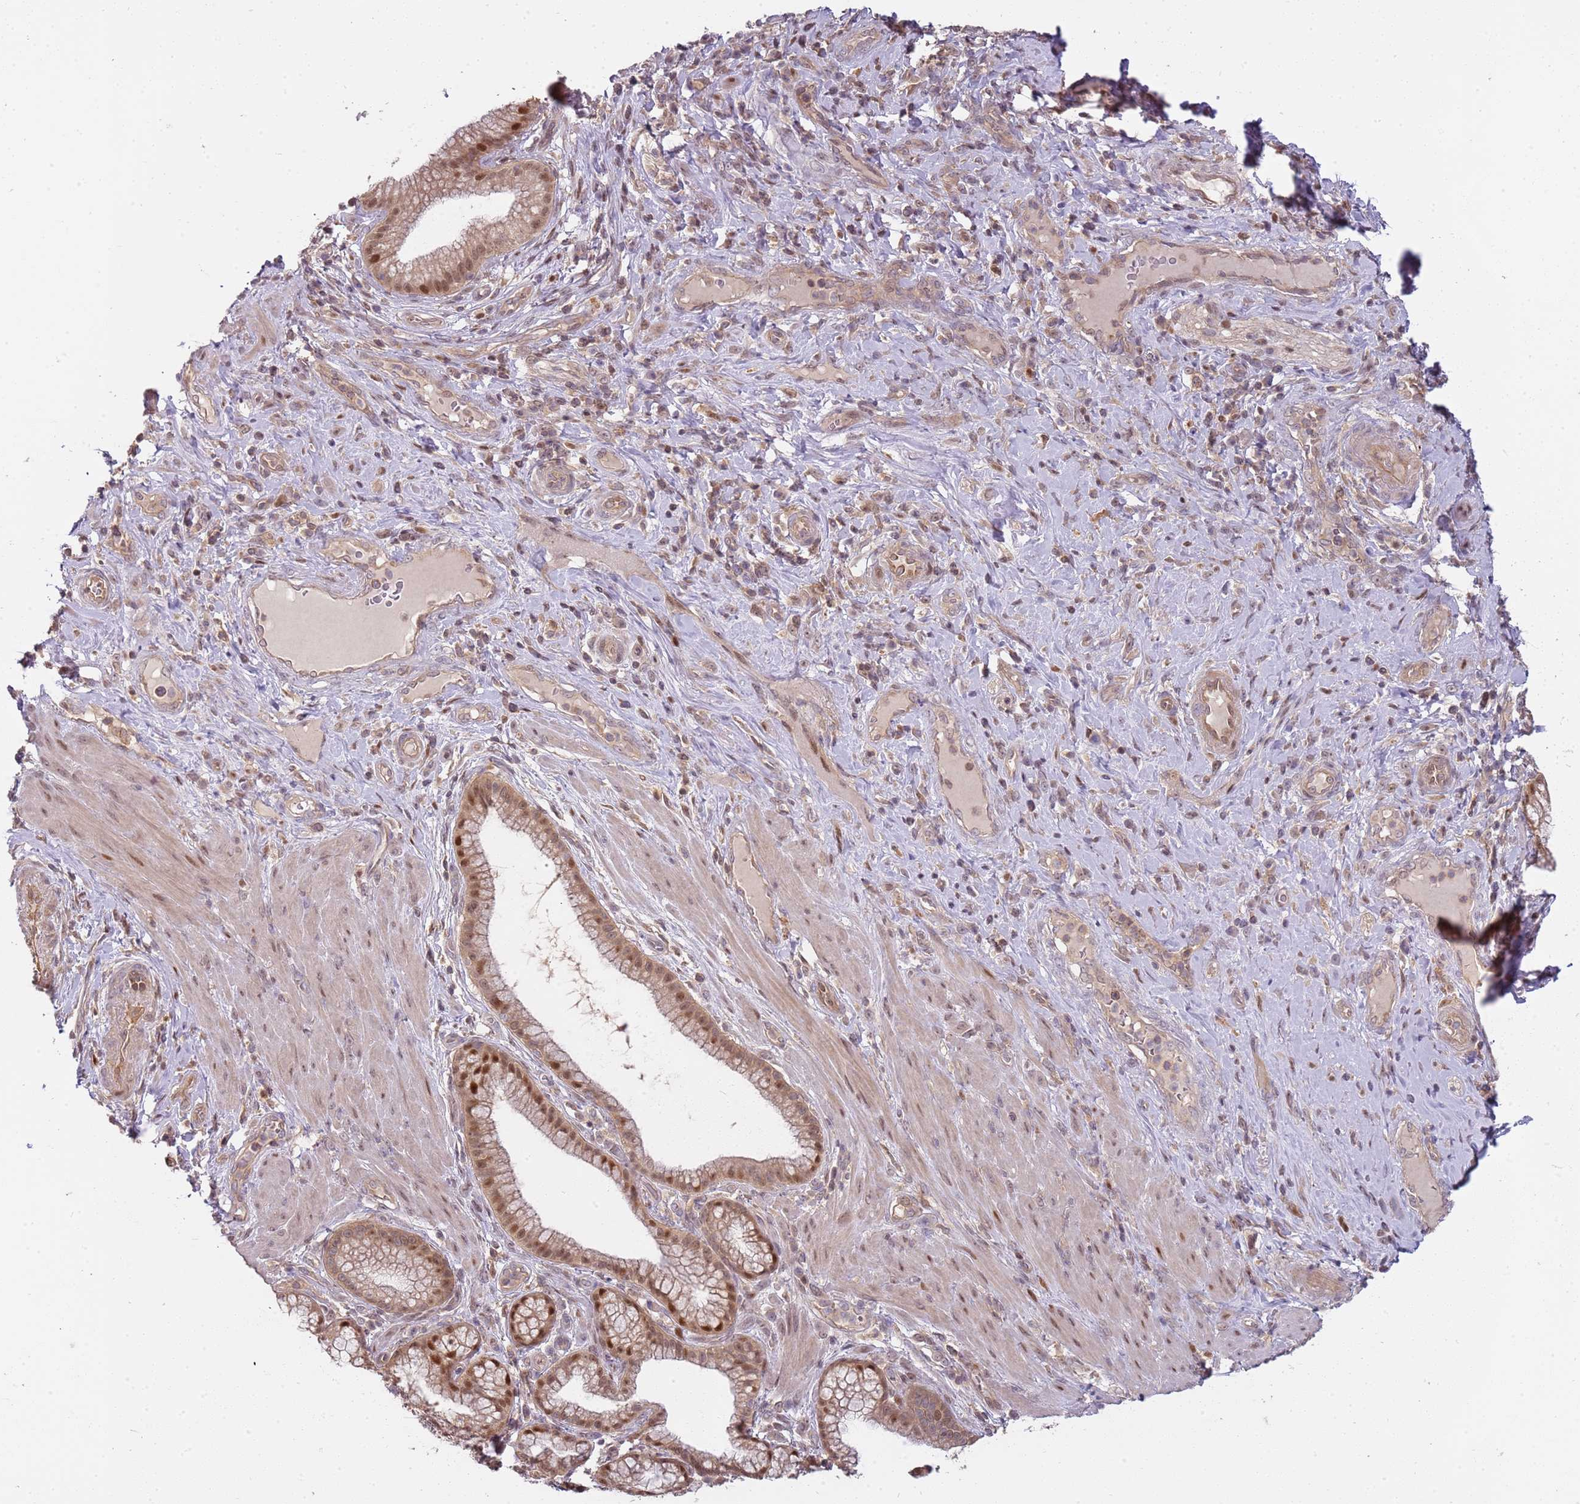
{"staining": {"intensity": "moderate", "quantity": ">75%", "location": "nuclear"}, "tissue": "pancreatic cancer", "cell_type": "Tumor cells", "image_type": "cancer", "snomed": [{"axis": "morphology", "description": "Adenocarcinoma, NOS"}, {"axis": "topography", "description": "Pancreas"}], "caption": "Moderate nuclear staining is present in approximately >75% of tumor cells in pancreatic adenocarcinoma.", "gene": "GSTO2", "patient": {"sex": "male", "age": 72}}